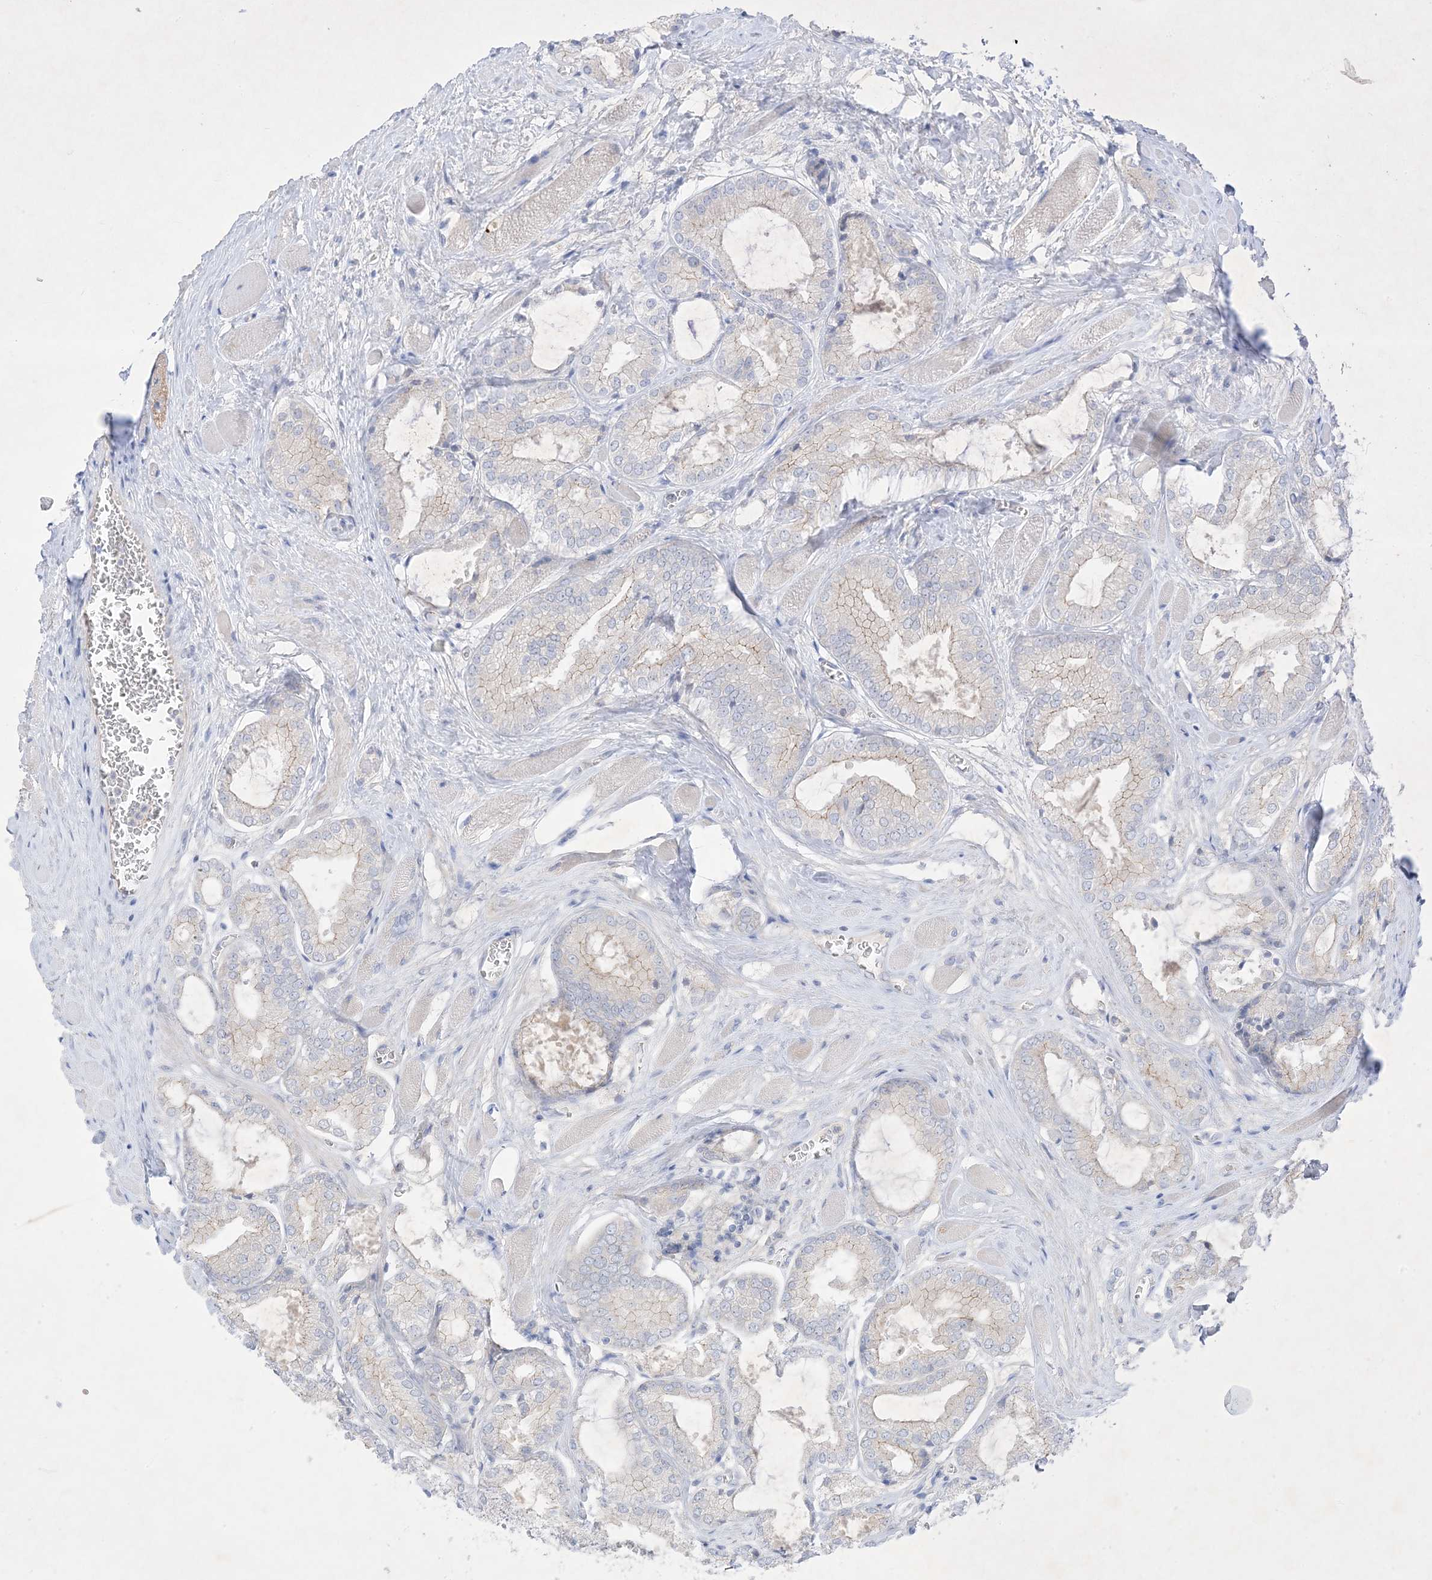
{"staining": {"intensity": "weak", "quantity": "<25%", "location": "cytoplasmic/membranous"}, "tissue": "prostate cancer", "cell_type": "Tumor cells", "image_type": "cancer", "snomed": [{"axis": "morphology", "description": "Adenocarcinoma, Low grade"}, {"axis": "topography", "description": "Prostate"}], "caption": "Prostate cancer was stained to show a protein in brown. There is no significant expression in tumor cells.", "gene": "PLEKHA3", "patient": {"sex": "male", "age": 67}}